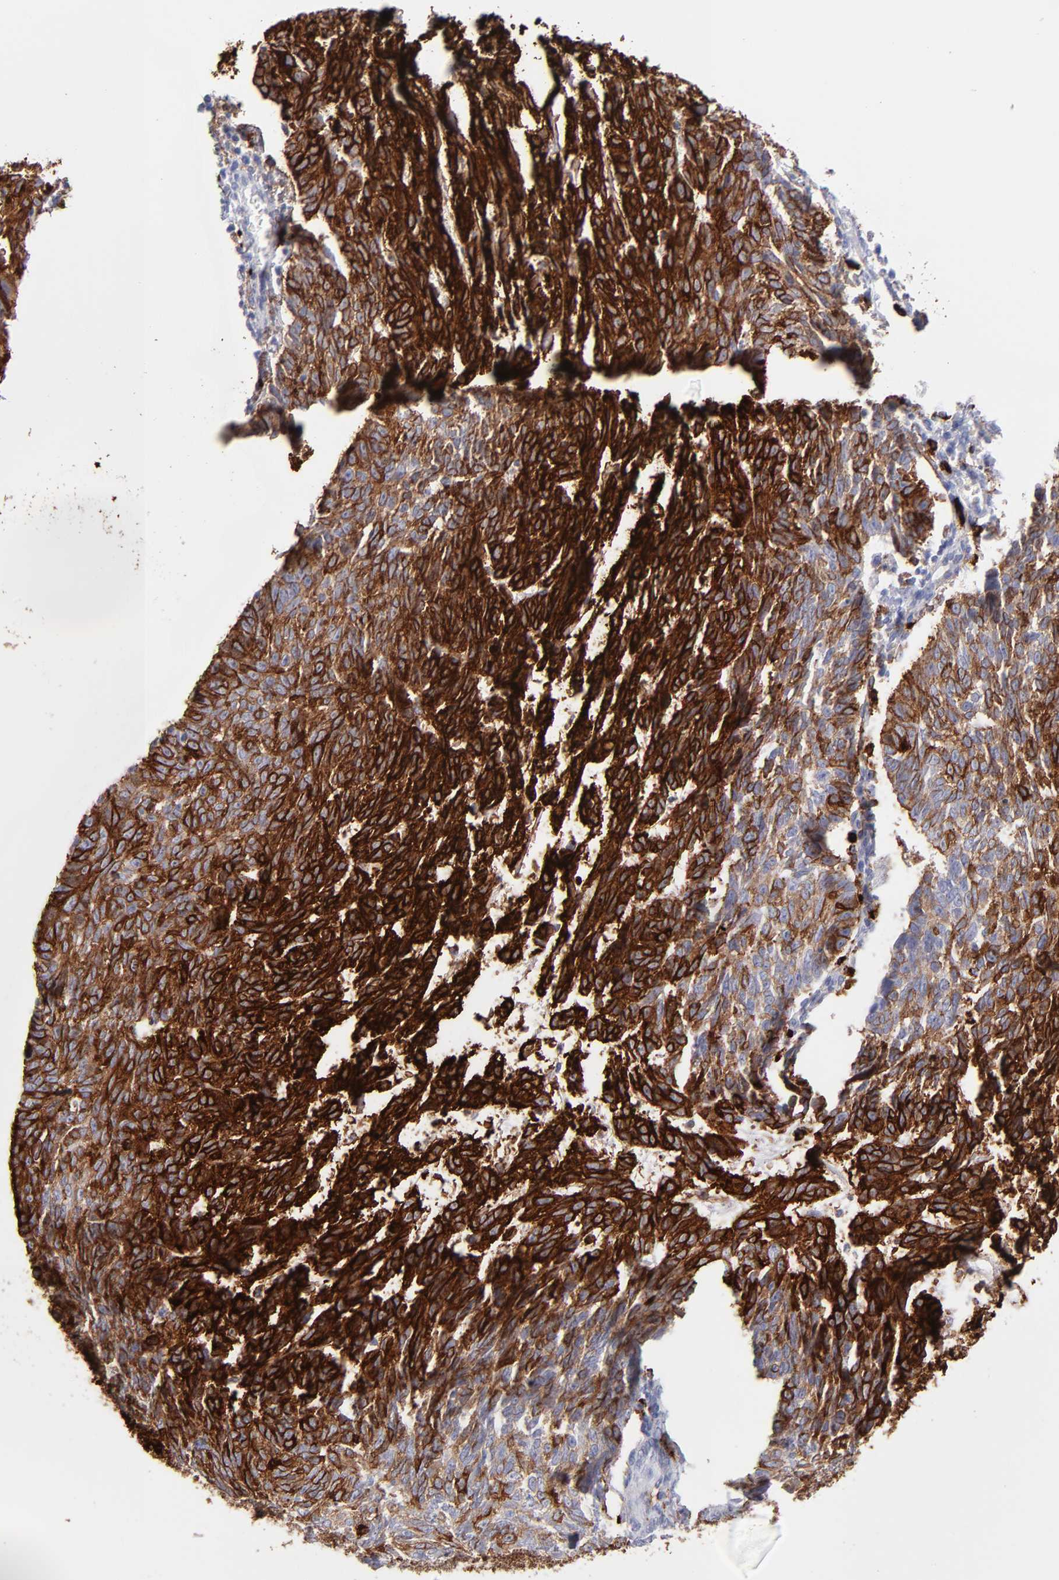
{"staining": {"intensity": "strong", "quantity": ">75%", "location": "cytoplasmic/membranous"}, "tissue": "skin cancer", "cell_type": "Tumor cells", "image_type": "cancer", "snomed": [{"axis": "morphology", "description": "Basal cell carcinoma"}, {"axis": "topography", "description": "Skin"}], "caption": "Basal cell carcinoma (skin) tissue shows strong cytoplasmic/membranous positivity in approximately >75% of tumor cells, visualized by immunohistochemistry. (DAB = brown stain, brightfield microscopy at high magnification).", "gene": "AHNAK2", "patient": {"sex": "male", "age": 72}}